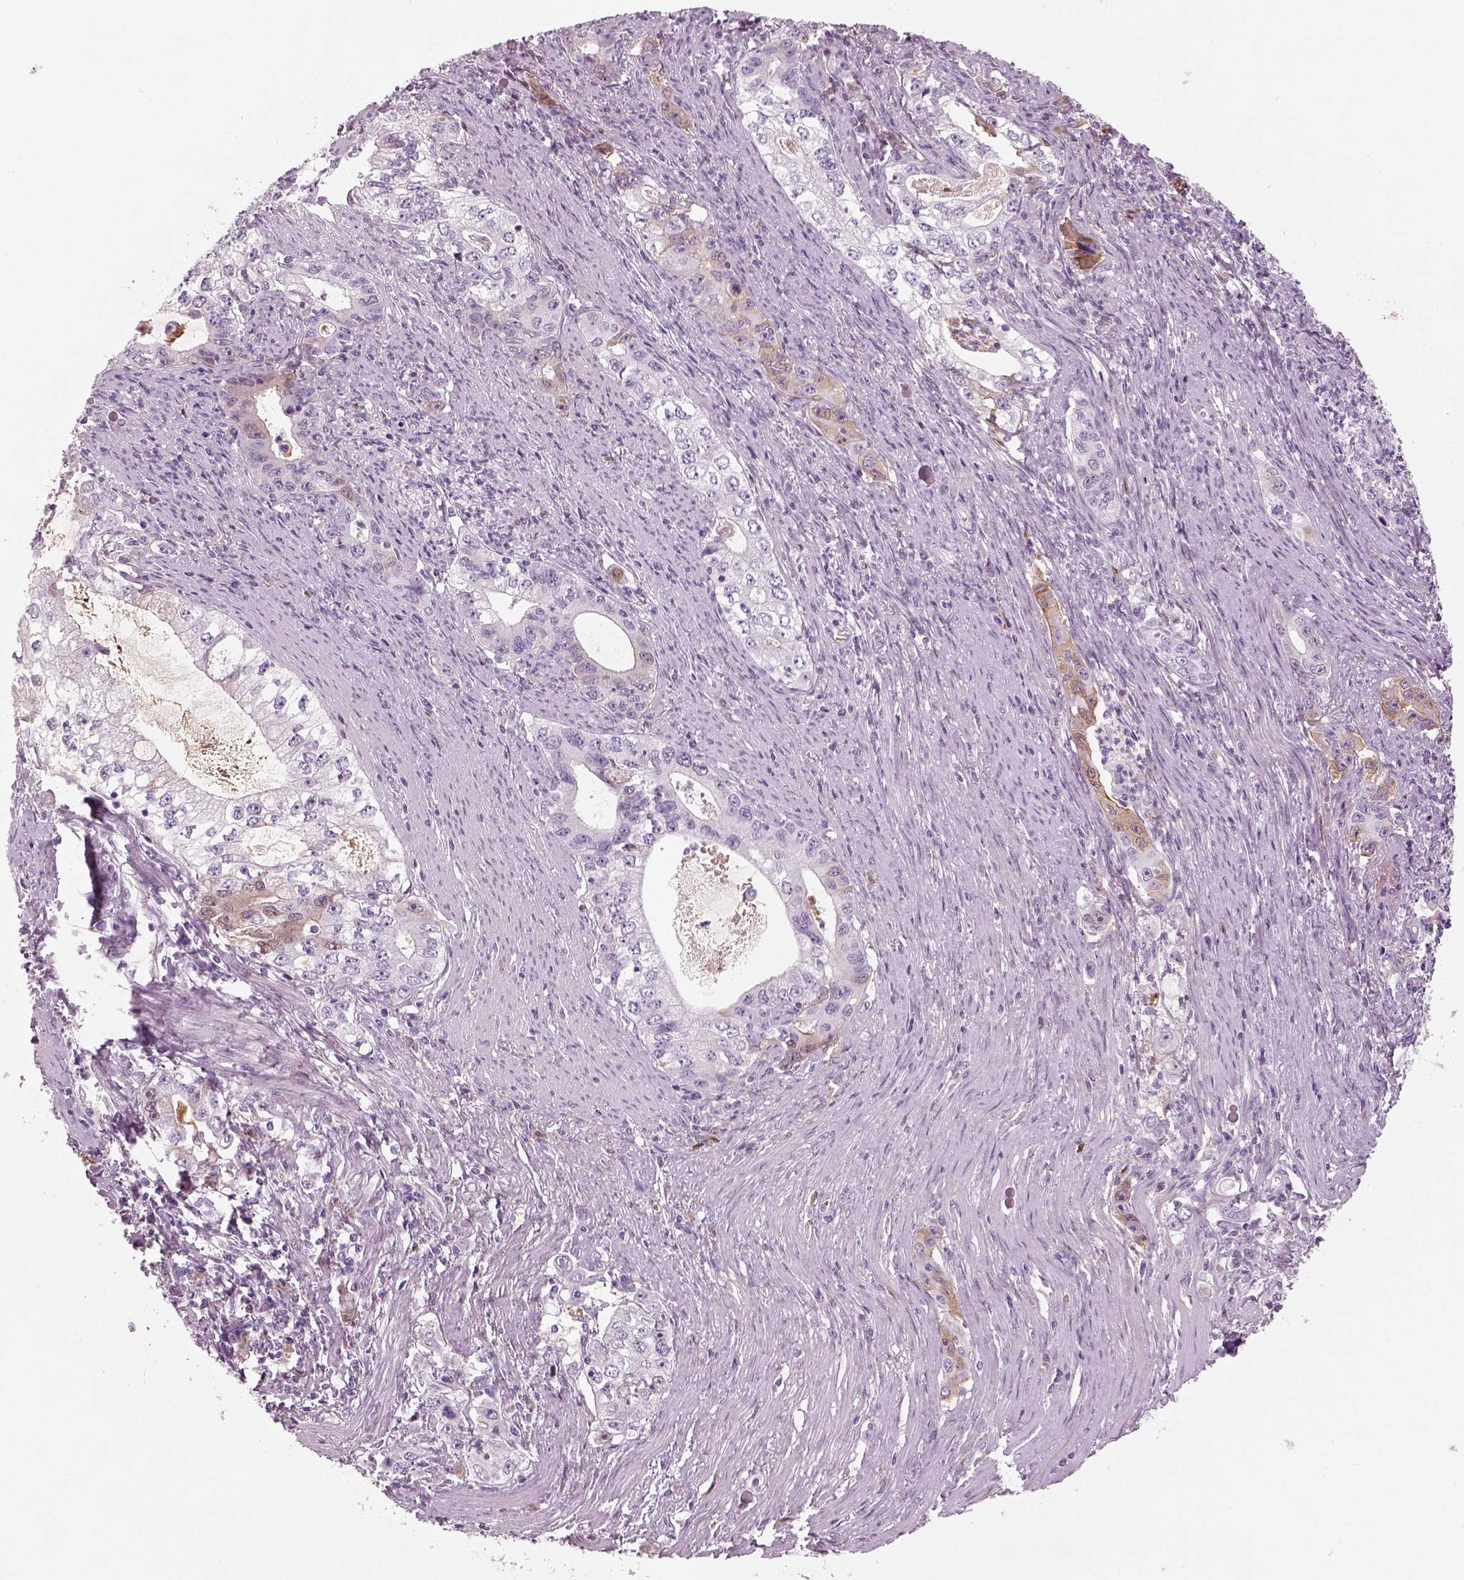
{"staining": {"intensity": "negative", "quantity": "none", "location": "none"}, "tissue": "stomach cancer", "cell_type": "Tumor cells", "image_type": "cancer", "snomed": [{"axis": "morphology", "description": "Adenocarcinoma, NOS"}, {"axis": "topography", "description": "Stomach, lower"}], "caption": "DAB (3,3'-diaminobenzidine) immunohistochemical staining of human stomach cancer (adenocarcinoma) exhibits no significant expression in tumor cells.", "gene": "PABPC1L2B", "patient": {"sex": "female", "age": 72}}